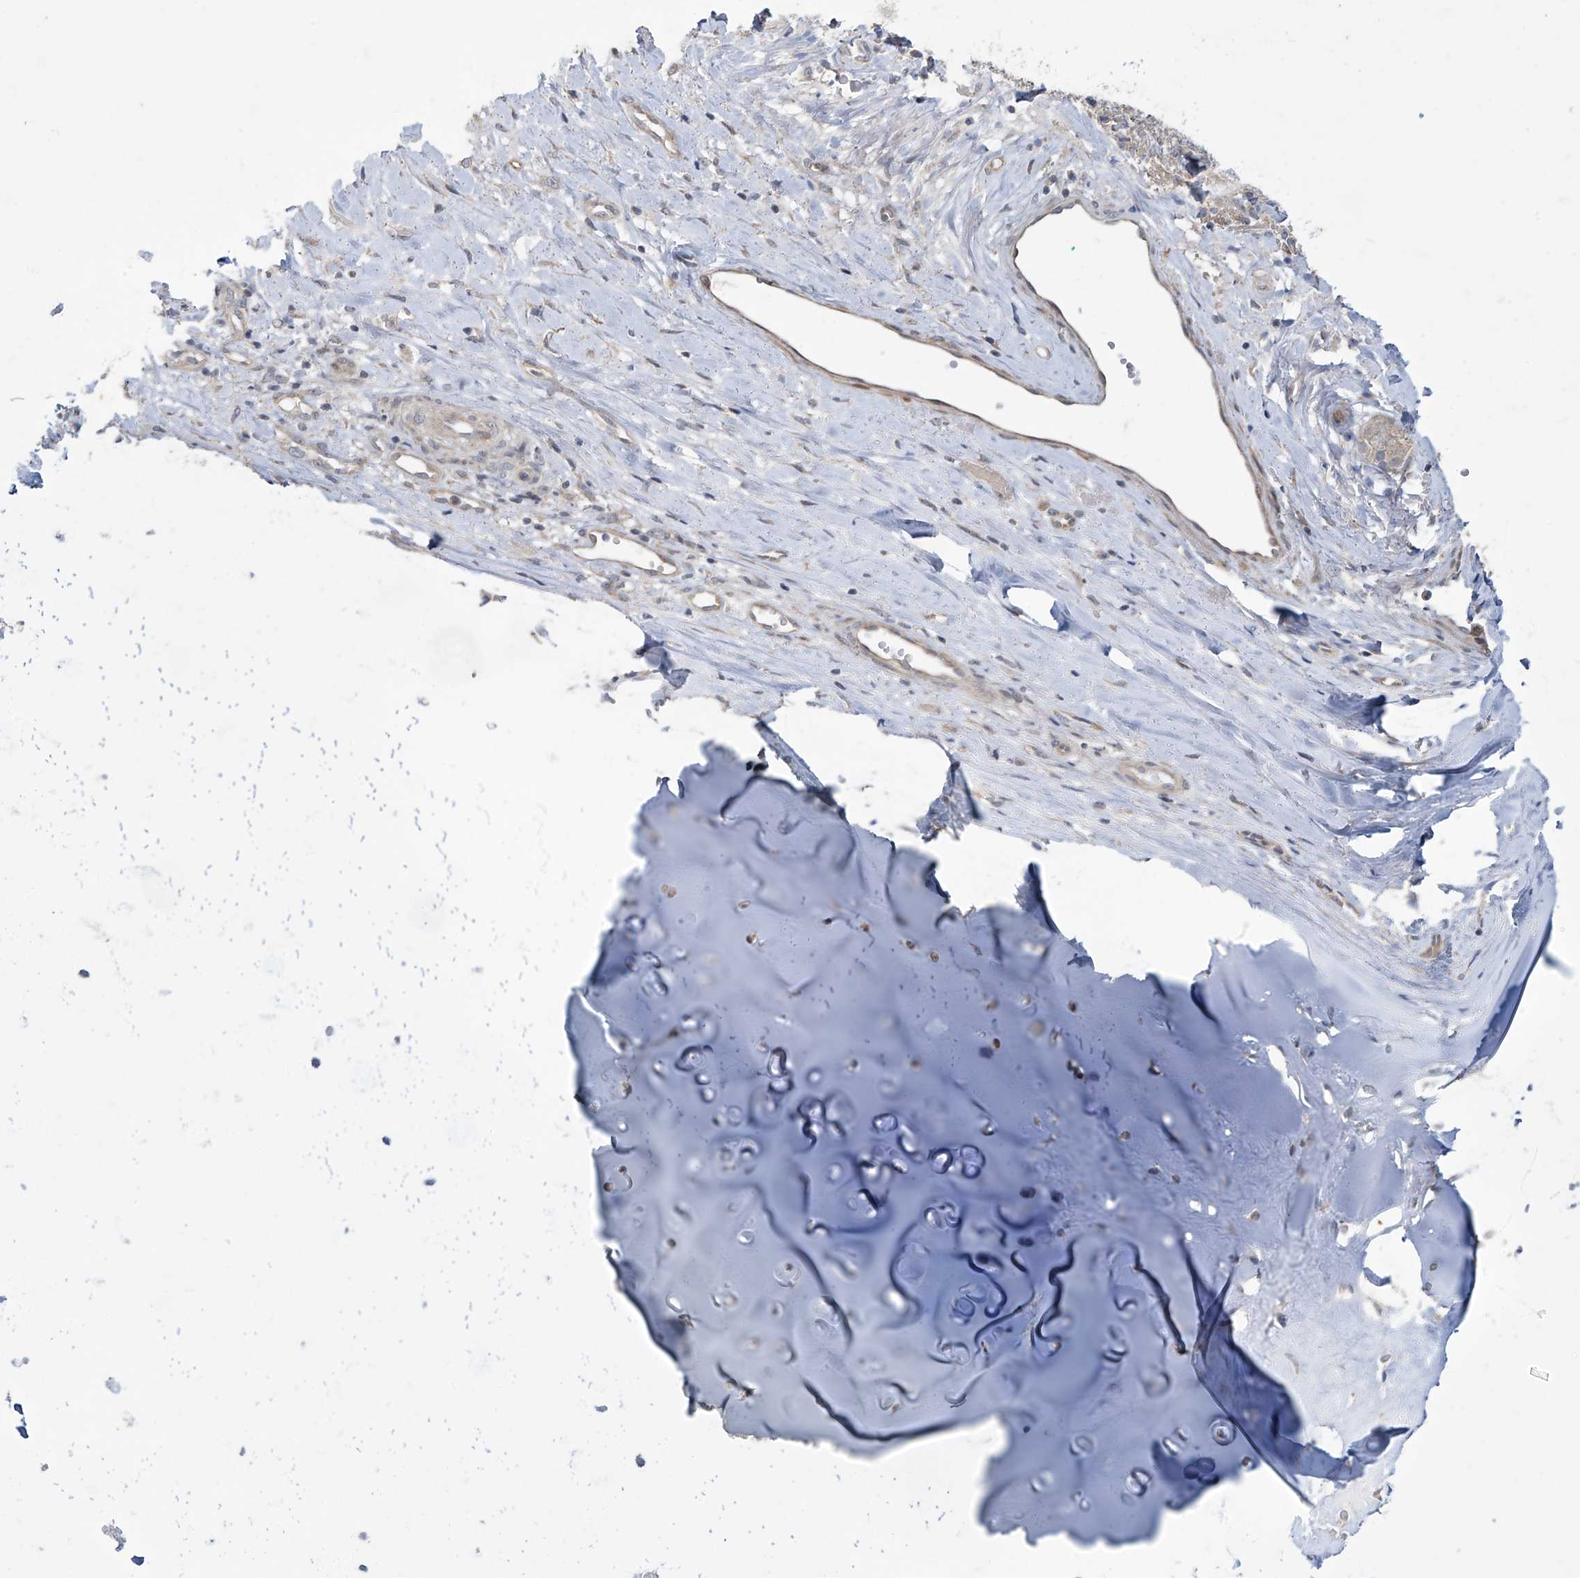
{"staining": {"intensity": "negative", "quantity": "none", "location": "none"}, "tissue": "adipose tissue", "cell_type": "Adipocytes", "image_type": "normal", "snomed": [{"axis": "morphology", "description": "Normal tissue, NOS"}, {"axis": "morphology", "description": "Basal cell carcinoma"}, {"axis": "topography", "description": "Cartilage tissue"}, {"axis": "topography", "description": "Nasopharynx"}, {"axis": "topography", "description": "Oral tissue"}], "caption": "IHC of normal adipose tissue reveals no positivity in adipocytes. (DAB (3,3'-diaminobenzidine) IHC with hematoxylin counter stain).", "gene": "TRIM60", "patient": {"sex": "female", "age": 77}}